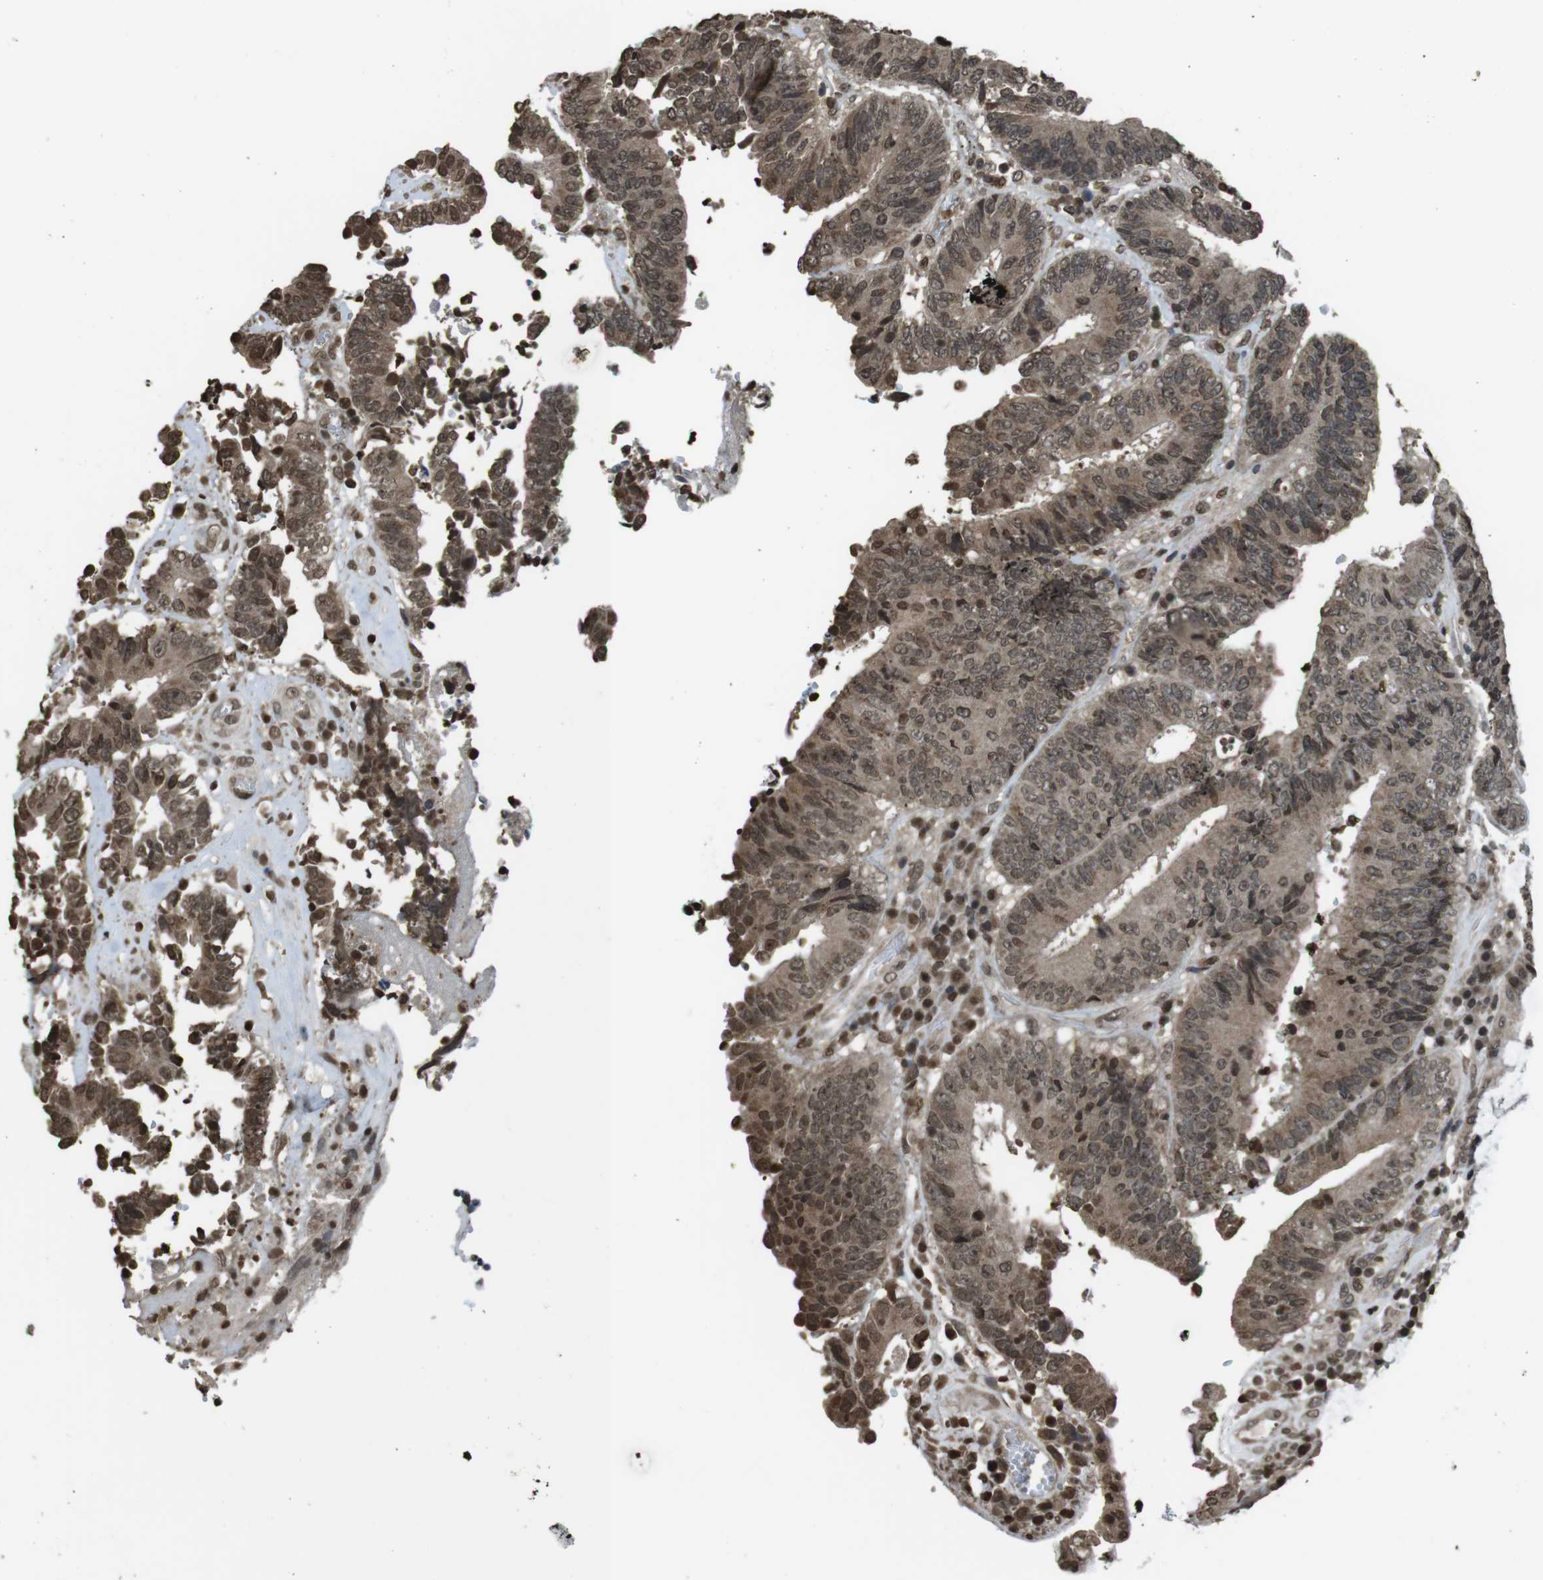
{"staining": {"intensity": "weak", "quantity": ">75%", "location": "cytoplasmic/membranous,nuclear"}, "tissue": "colorectal cancer", "cell_type": "Tumor cells", "image_type": "cancer", "snomed": [{"axis": "morphology", "description": "Adenocarcinoma, NOS"}, {"axis": "topography", "description": "Rectum"}], "caption": "Human colorectal cancer stained with a protein marker displays weak staining in tumor cells.", "gene": "MAF", "patient": {"sex": "male", "age": 72}}